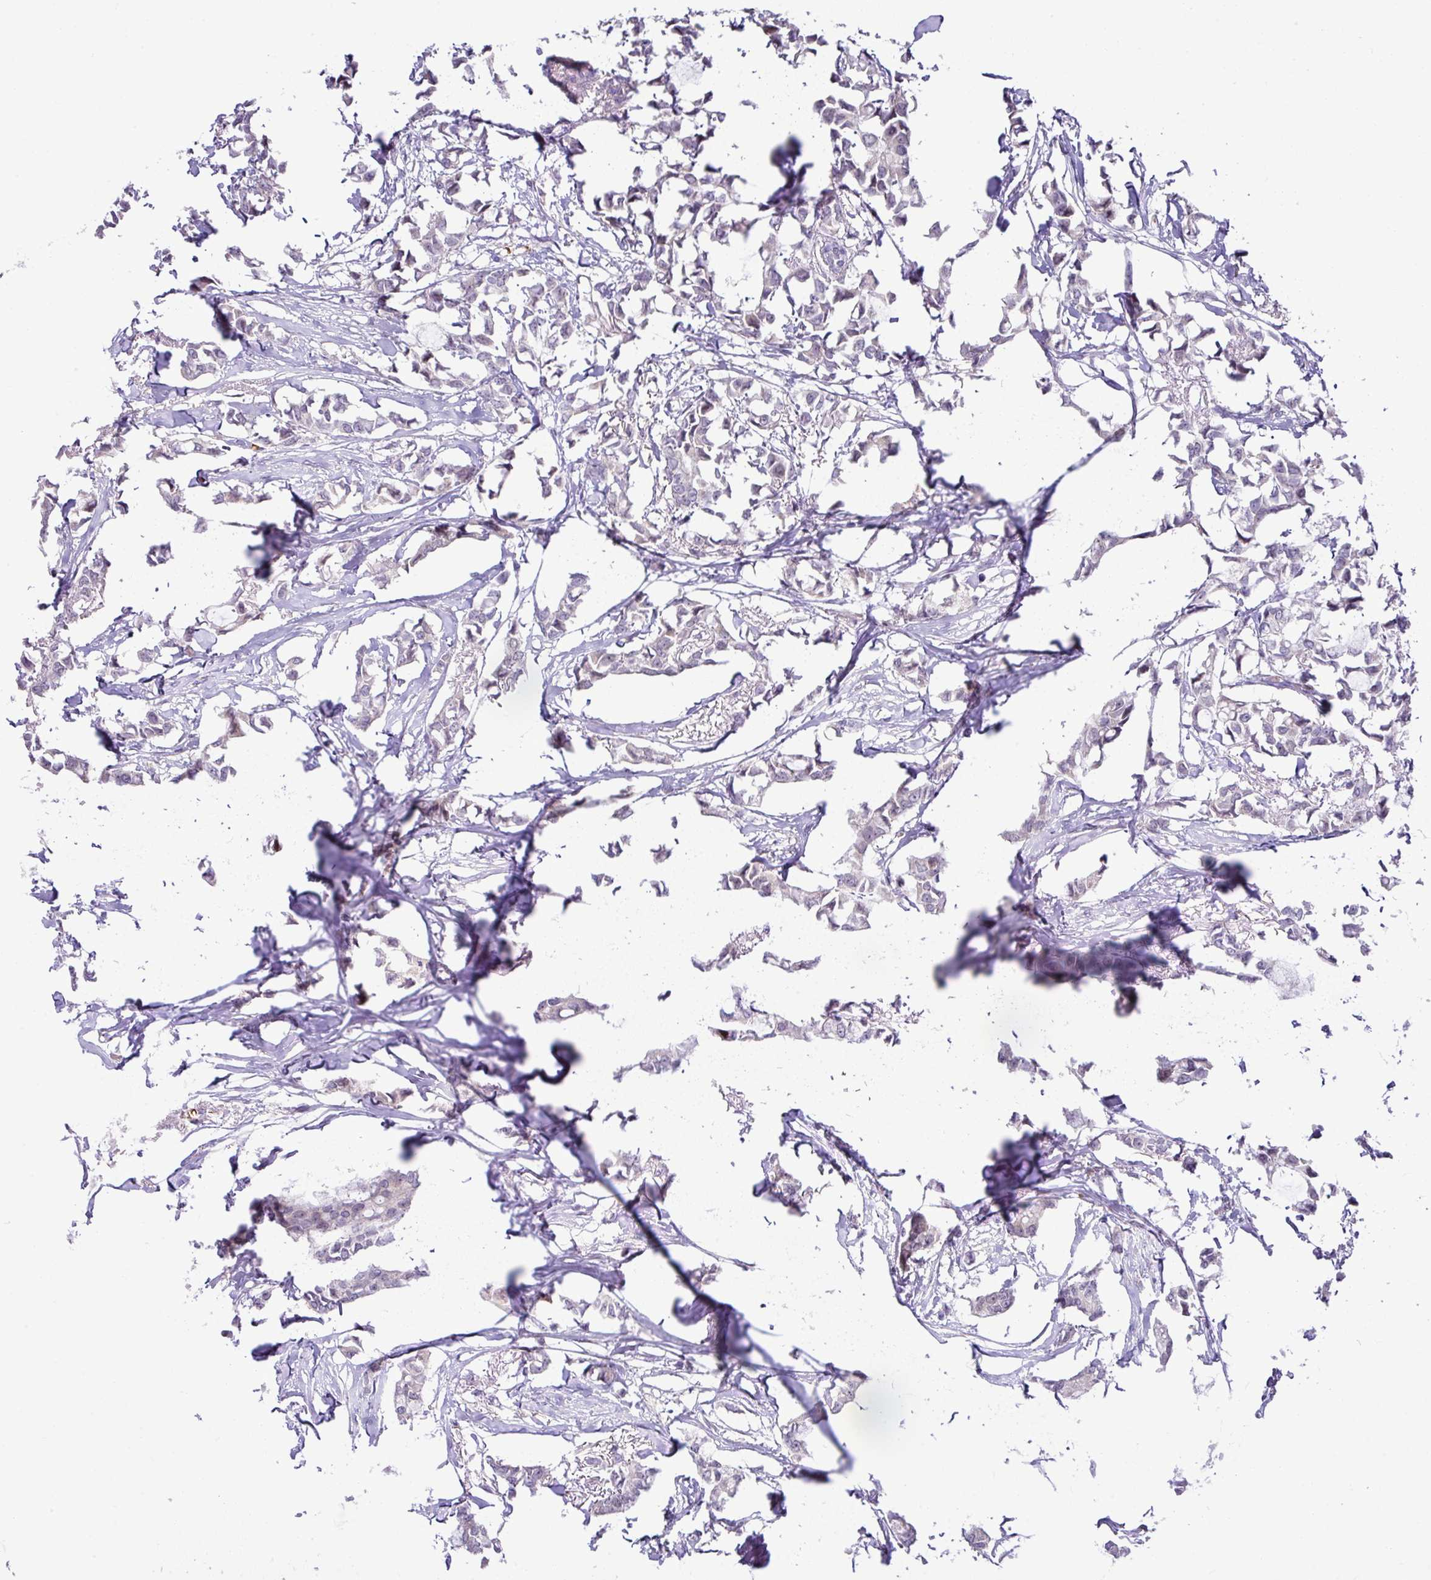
{"staining": {"intensity": "negative", "quantity": "none", "location": "none"}, "tissue": "breast cancer", "cell_type": "Tumor cells", "image_type": "cancer", "snomed": [{"axis": "morphology", "description": "Duct carcinoma"}, {"axis": "topography", "description": "Breast"}], "caption": "DAB (3,3'-diaminobenzidine) immunohistochemical staining of human breast infiltrating ductal carcinoma demonstrates no significant staining in tumor cells.", "gene": "PARP2", "patient": {"sex": "female", "age": 73}}